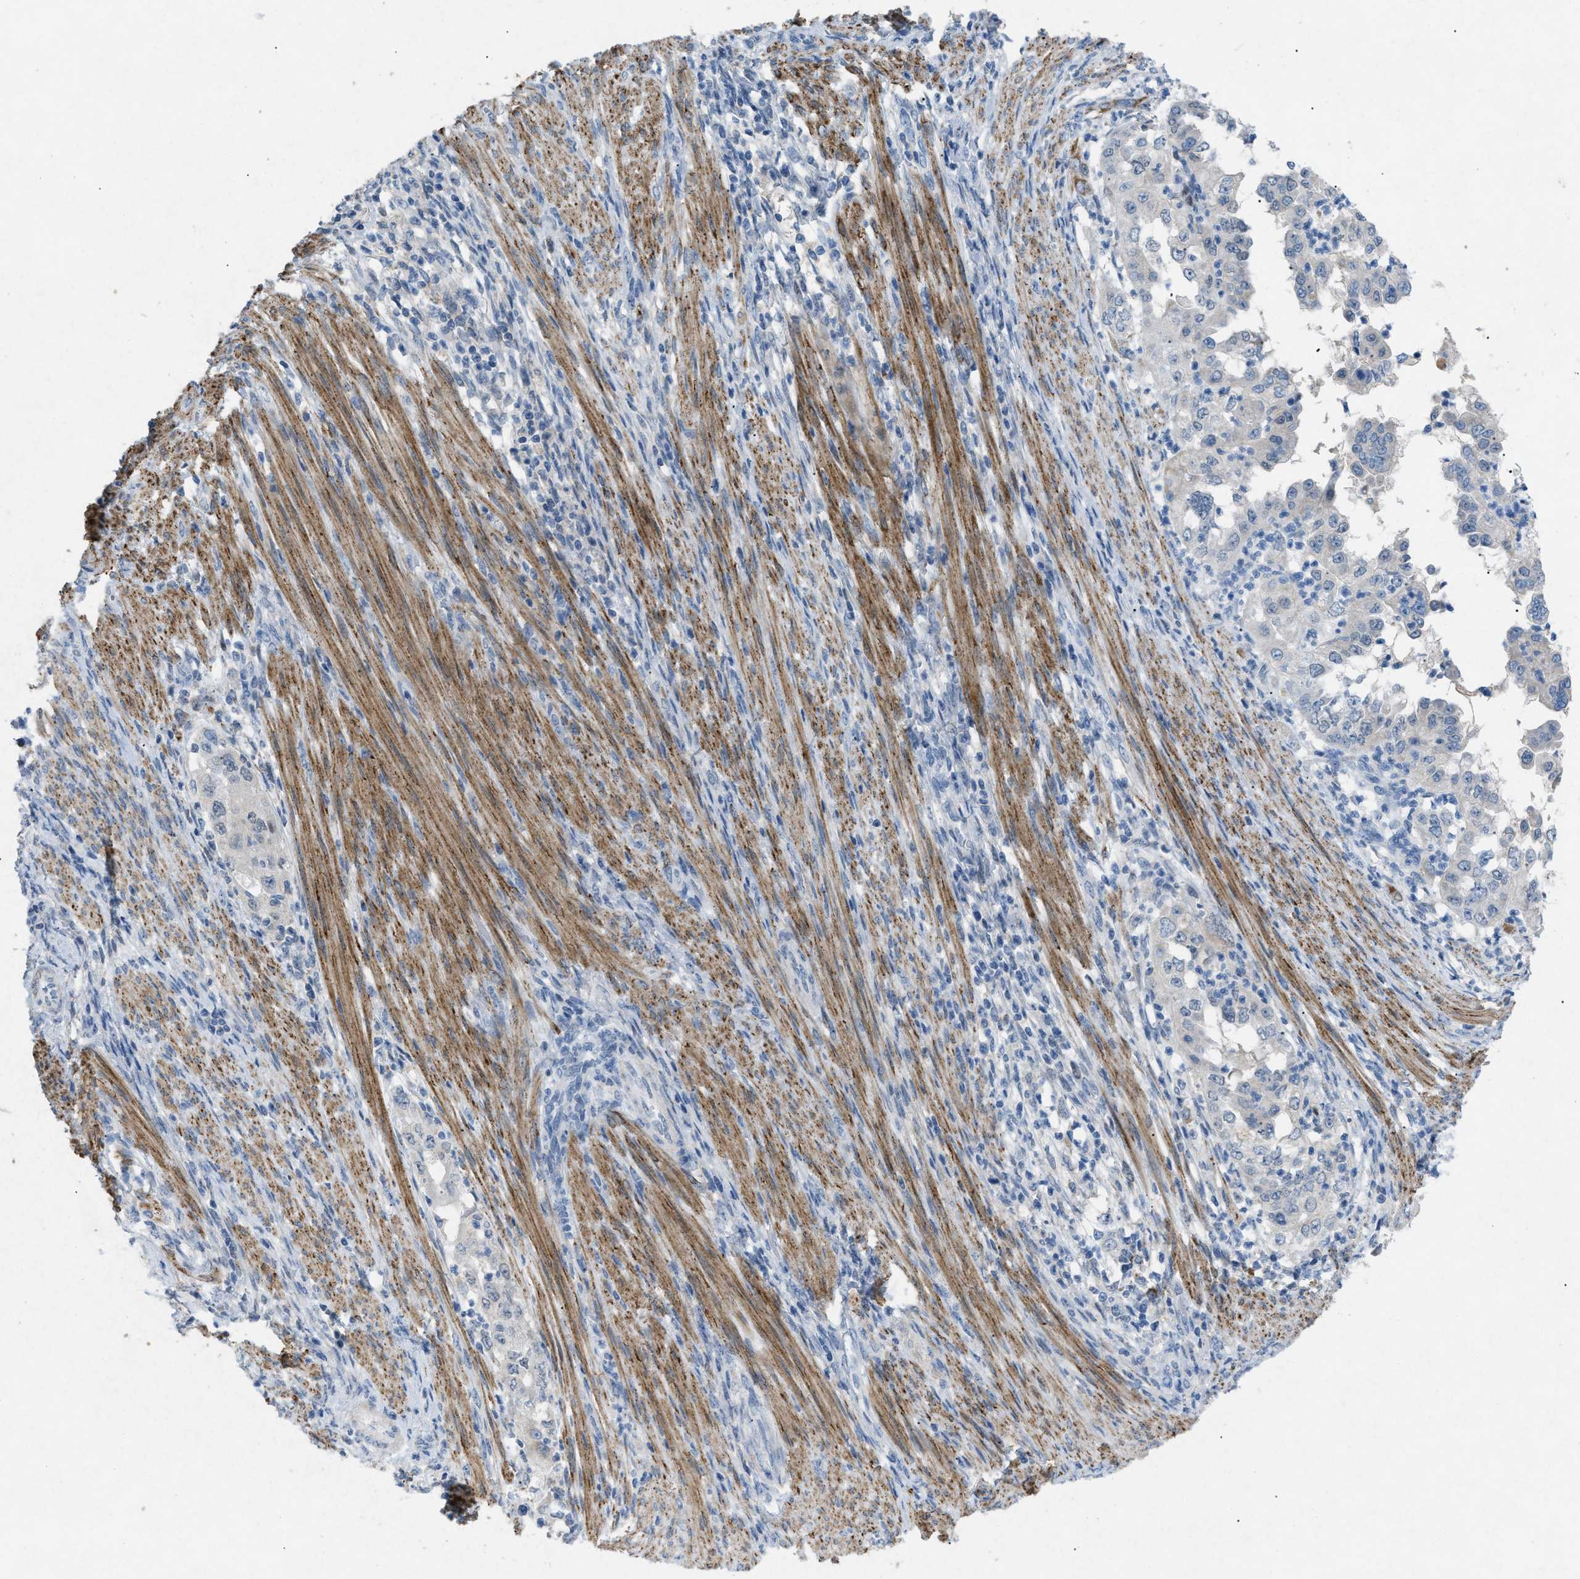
{"staining": {"intensity": "negative", "quantity": "none", "location": "none"}, "tissue": "endometrial cancer", "cell_type": "Tumor cells", "image_type": "cancer", "snomed": [{"axis": "morphology", "description": "Adenocarcinoma, NOS"}, {"axis": "topography", "description": "Endometrium"}], "caption": "IHC micrograph of endometrial cancer (adenocarcinoma) stained for a protein (brown), which exhibits no staining in tumor cells.", "gene": "TASOR", "patient": {"sex": "female", "age": 85}}